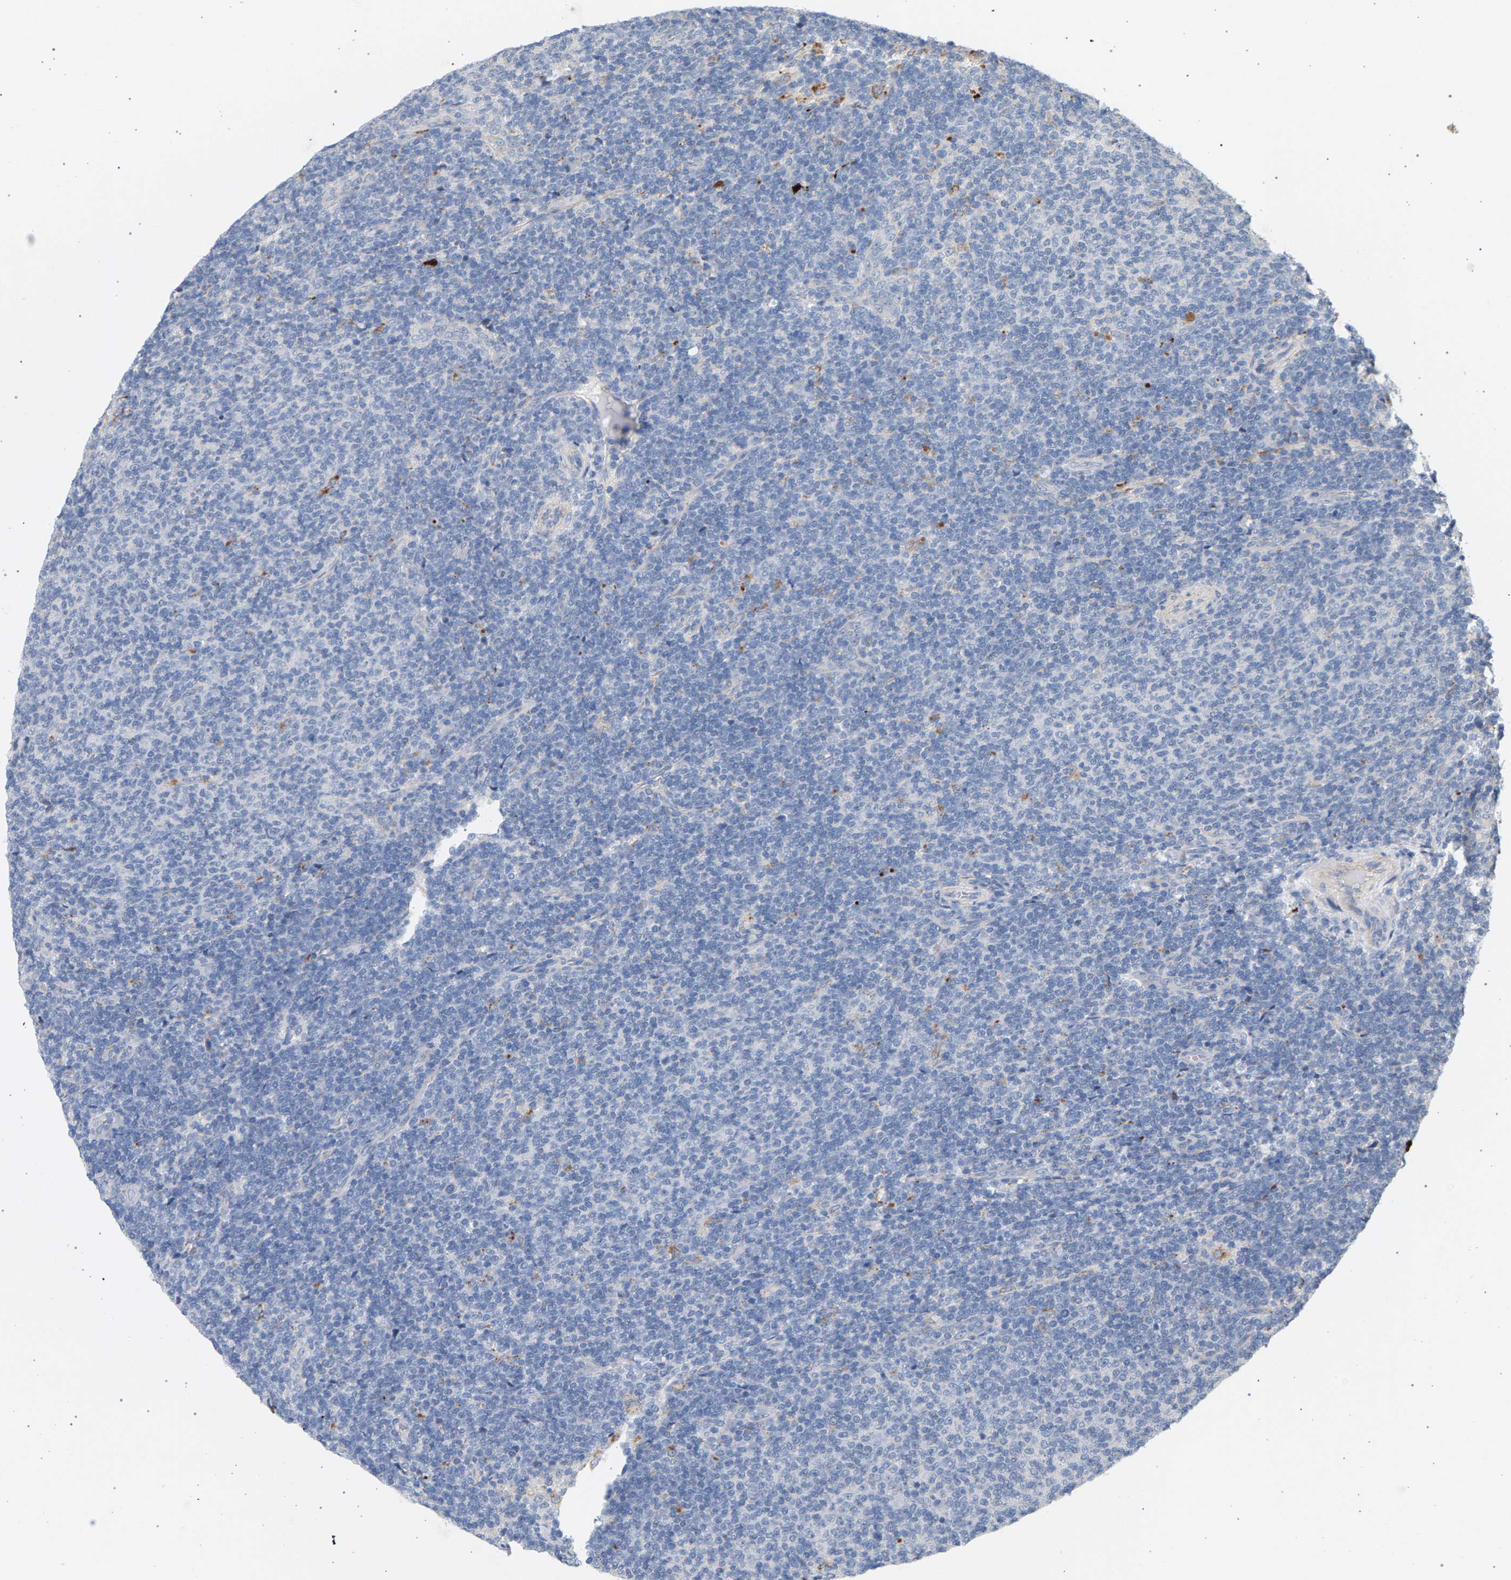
{"staining": {"intensity": "negative", "quantity": "none", "location": "none"}, "tissue": "lymphoma", "cell_type": "Tumor cells", "image_type": "cancer", "snomed": [{"axis": "morphology", "description": "Malignant lymphoma, non-Hodgkin's type, Low grade"}, {"axis": "topography", "description": "Lymph node"}], "caption": "This is an immunohistochemistry (IHC) image of low-grade malignant lymphoma, non-Hodgkin's type. There is no positivity in tumor cells.", "gene": "MAMDC2", "patient": {"sex": "male", "age": 66}}